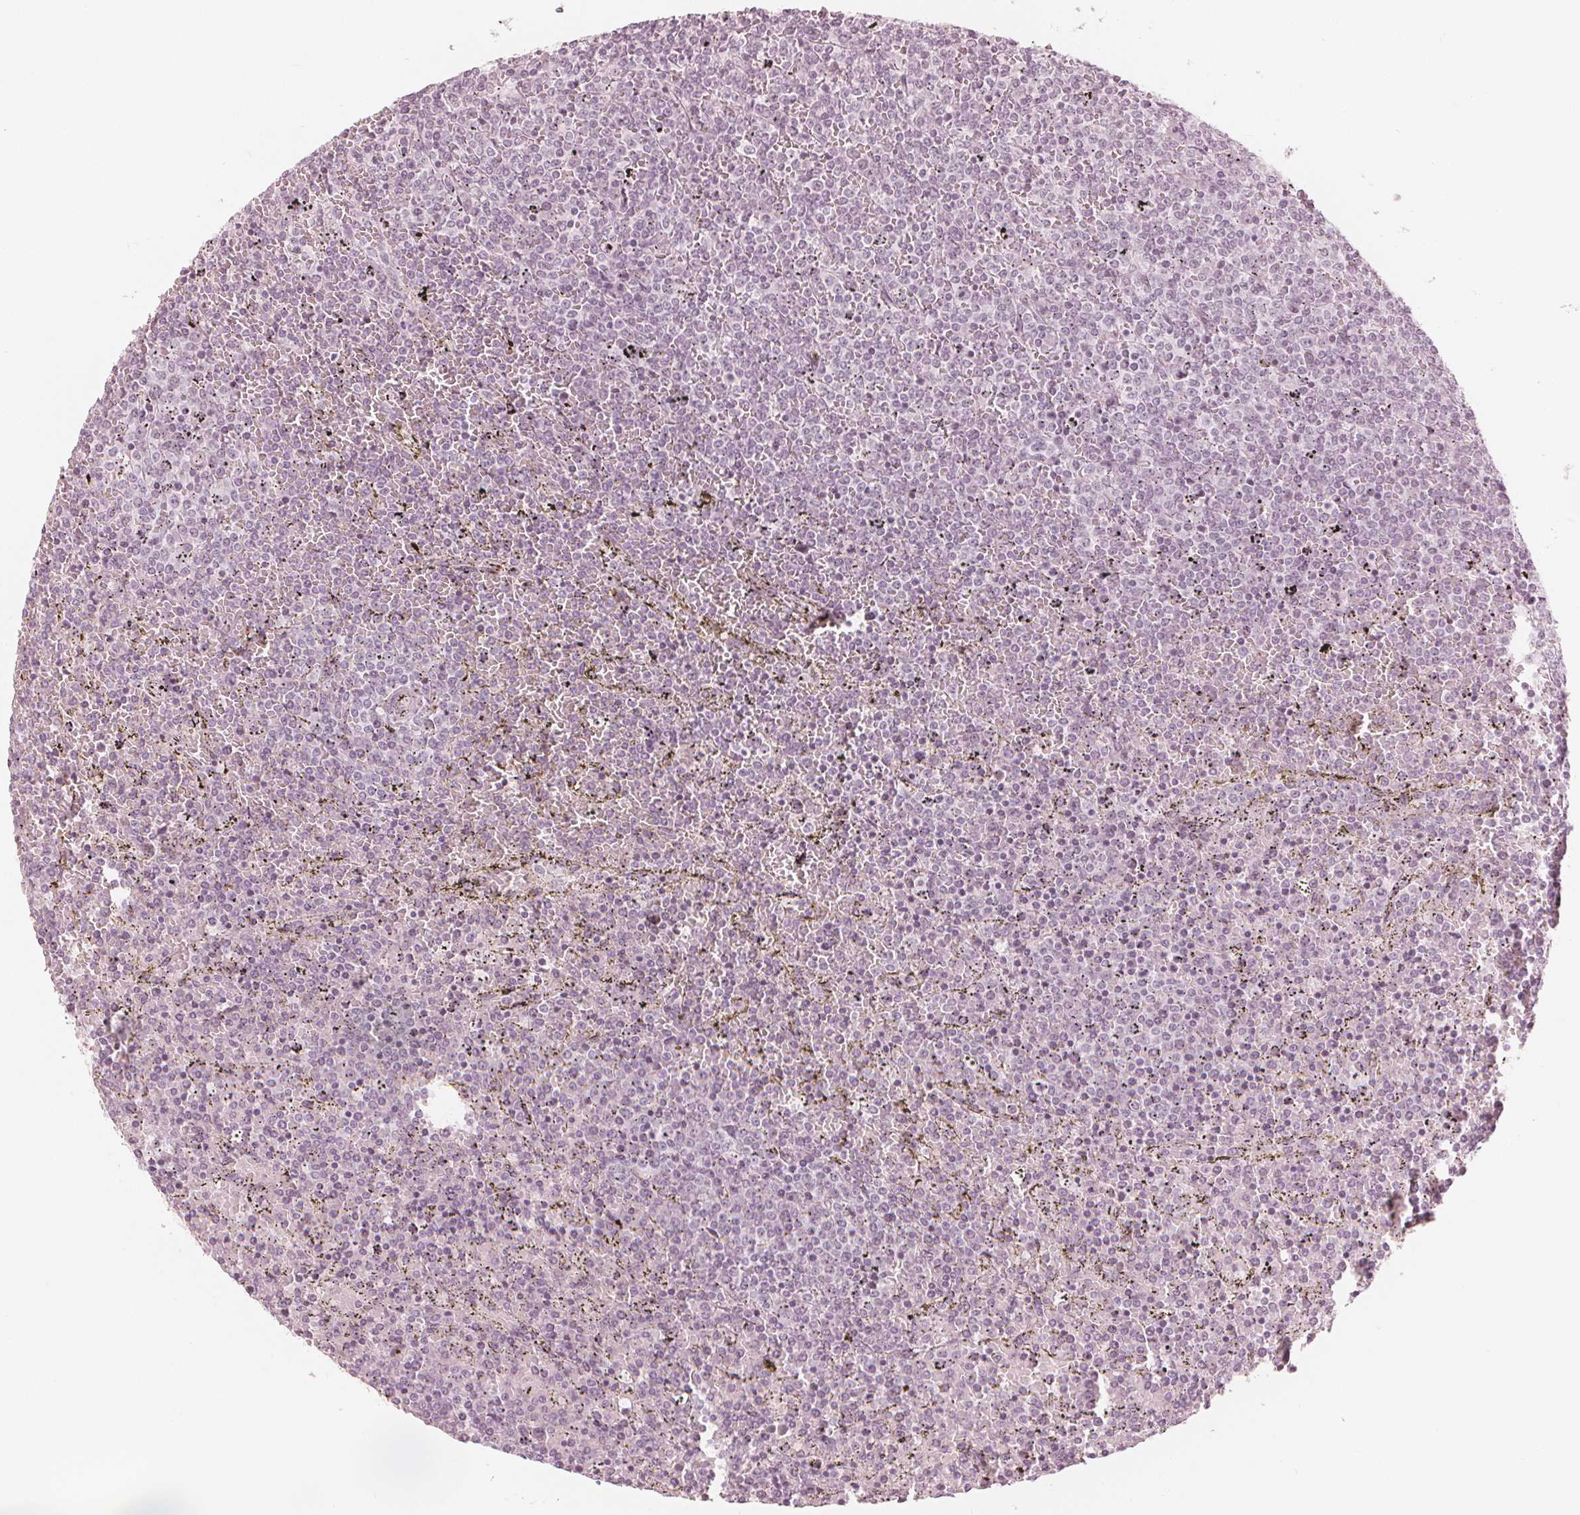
{"staining": {"intensity": "negative", "quantity": "none", "location": "none"}, "tissue": "lymphoma", "cell_type": "Tumor cells", "image_type": "cancer", "snomed": [{"axis": "morphology", "description": "Malignant lymphoma, non-Hodgkin's type, Low grade"}, {"axis": "topography", "description": "Spleen"}], "caption": "There is no significant positivity in tumor cells of lymphoma.", "gene": "PAEP", "patient": {"sex": "female", "age": 77}}